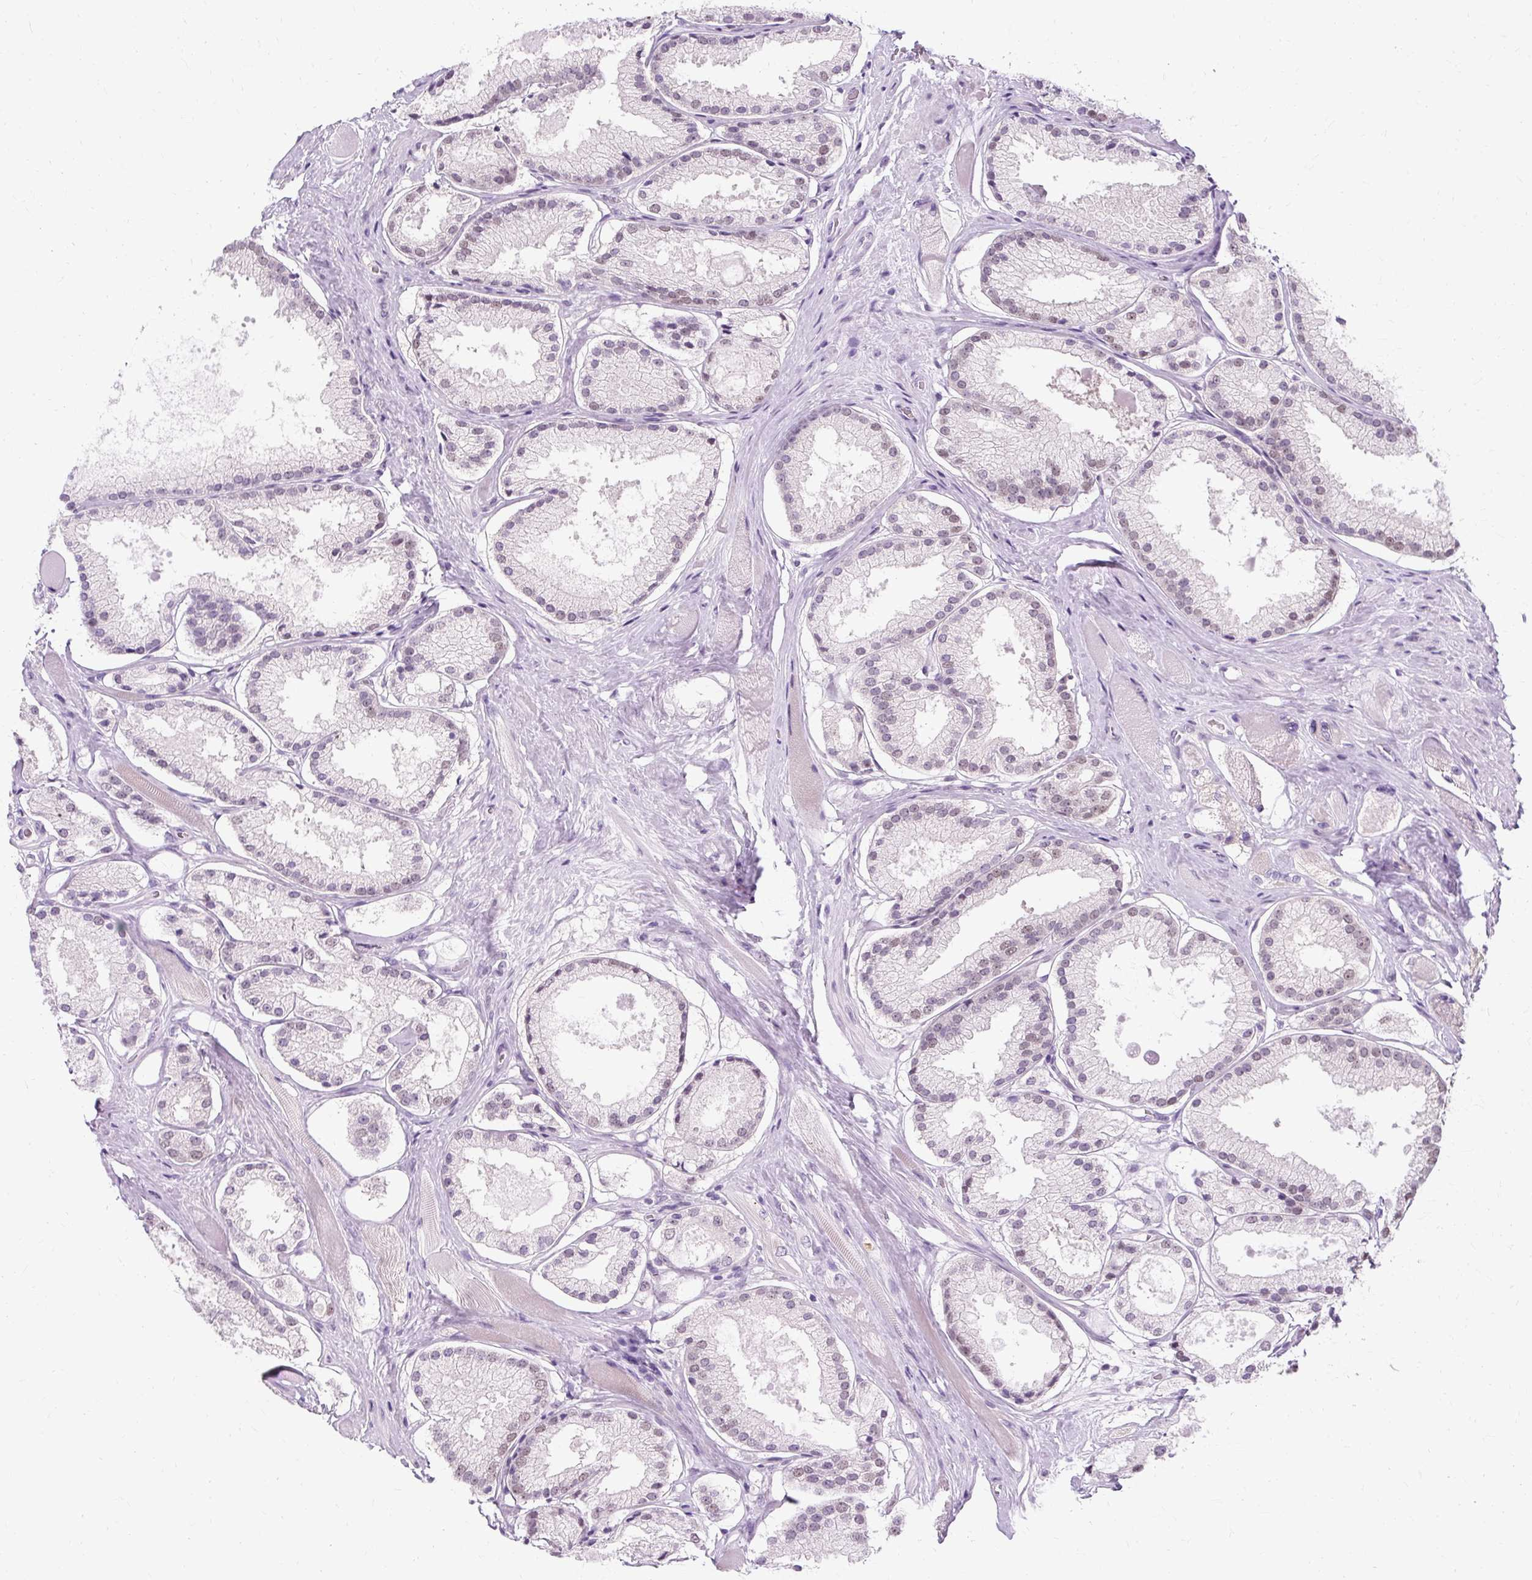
{"staining": {"intensity": "weak", "quantity": "<25%", "location": "nuclear"}, "tissue": "prostate cancer", "cell_type": "Tumor cells", "image_type": "cancer", "snomed": [{"axis": "morphology", "description": "Adenocarcinoma, High grade"}, {"axis": "topography", "description": "Prostate"}], "caption": "Tumor cells are negative for brown protein staining in prostate adenocarcinoma (high-grade). (DAB (3,3'-diaminobenzidine) immunohistochemistry (IHC), high magnification).", "gene": "RYBP", "patient": {"sex": "male", "age": 68}}